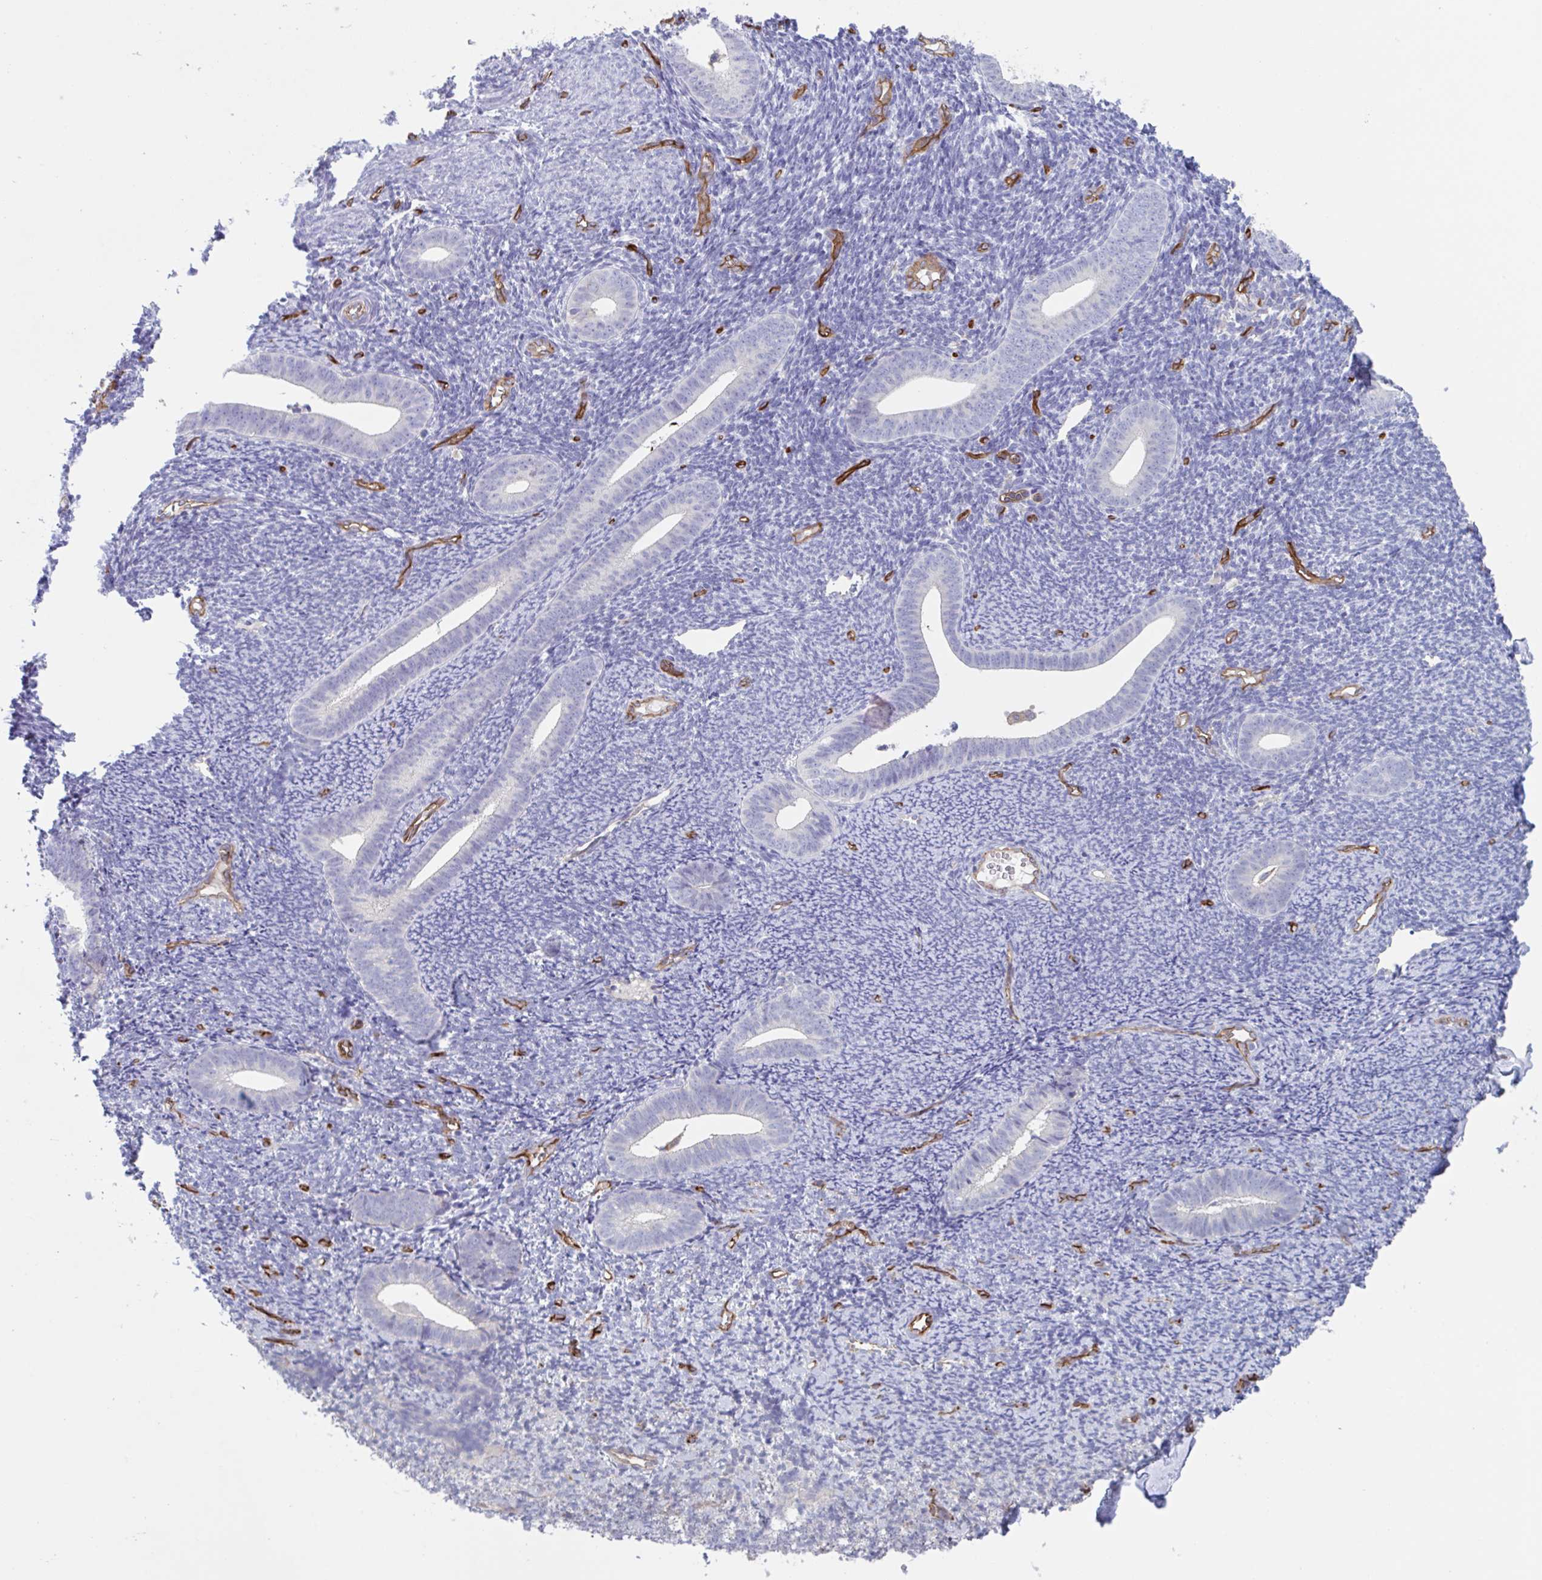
{"staining": {"intensity": "negative", "quantity": "none", "location": "none"}, "tissue": "endometrium", "cell_type": "Cells in endometrial stroma", "image_type": "normal", "snomed": [{"axis": "morphology", "description": "Normal tissue, NOS"}, {"axis": "topography", "description": "Endometrium"}], "caption": "IHC histopathology image of benign endometrium stained for a protein (brown), which reveals no positivity in cells in endometrial stroma.", "gene": "EHD4", "patient": {"sex": "female", "age": 39}}